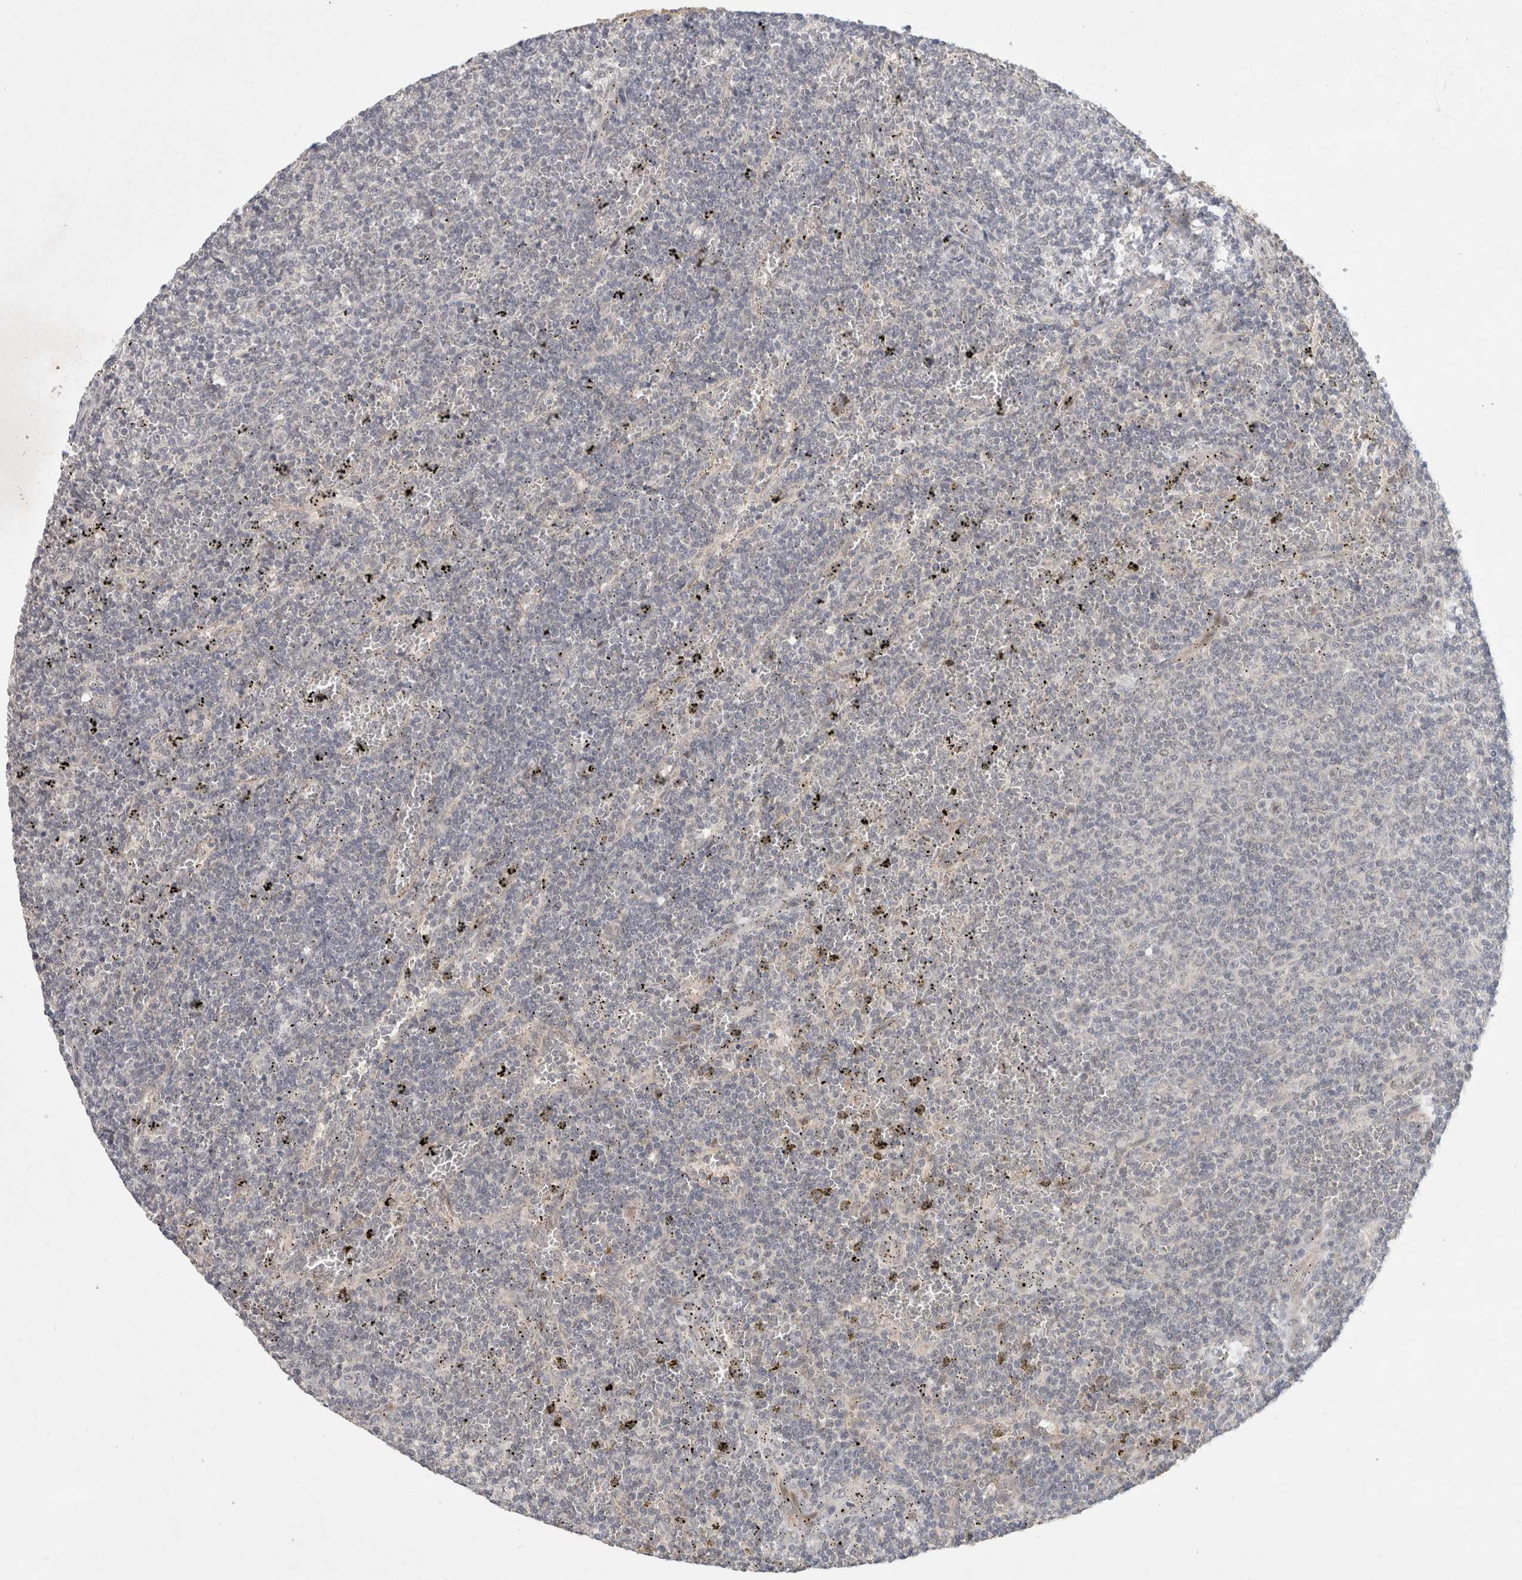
{"staining": {"intensity": "negative", "quantity": "none", "location": "none"}, "tissue": "lymphoma", "cell_type": "Tumor cells", "image_type": "cancer", "snomed": [{"axis": "morphology", "description": "Malignant lymphoma, non-Hodgkin's type, Low grade"}, {"axis": "topography", "description": "Spleen"}], "caption": "The immunohistochemistry micrograph has no significant positivity in tumor cells of lymphoma tissue.", "gene": "RASAL2", "patient": {"sex": "female", "age": 50}}